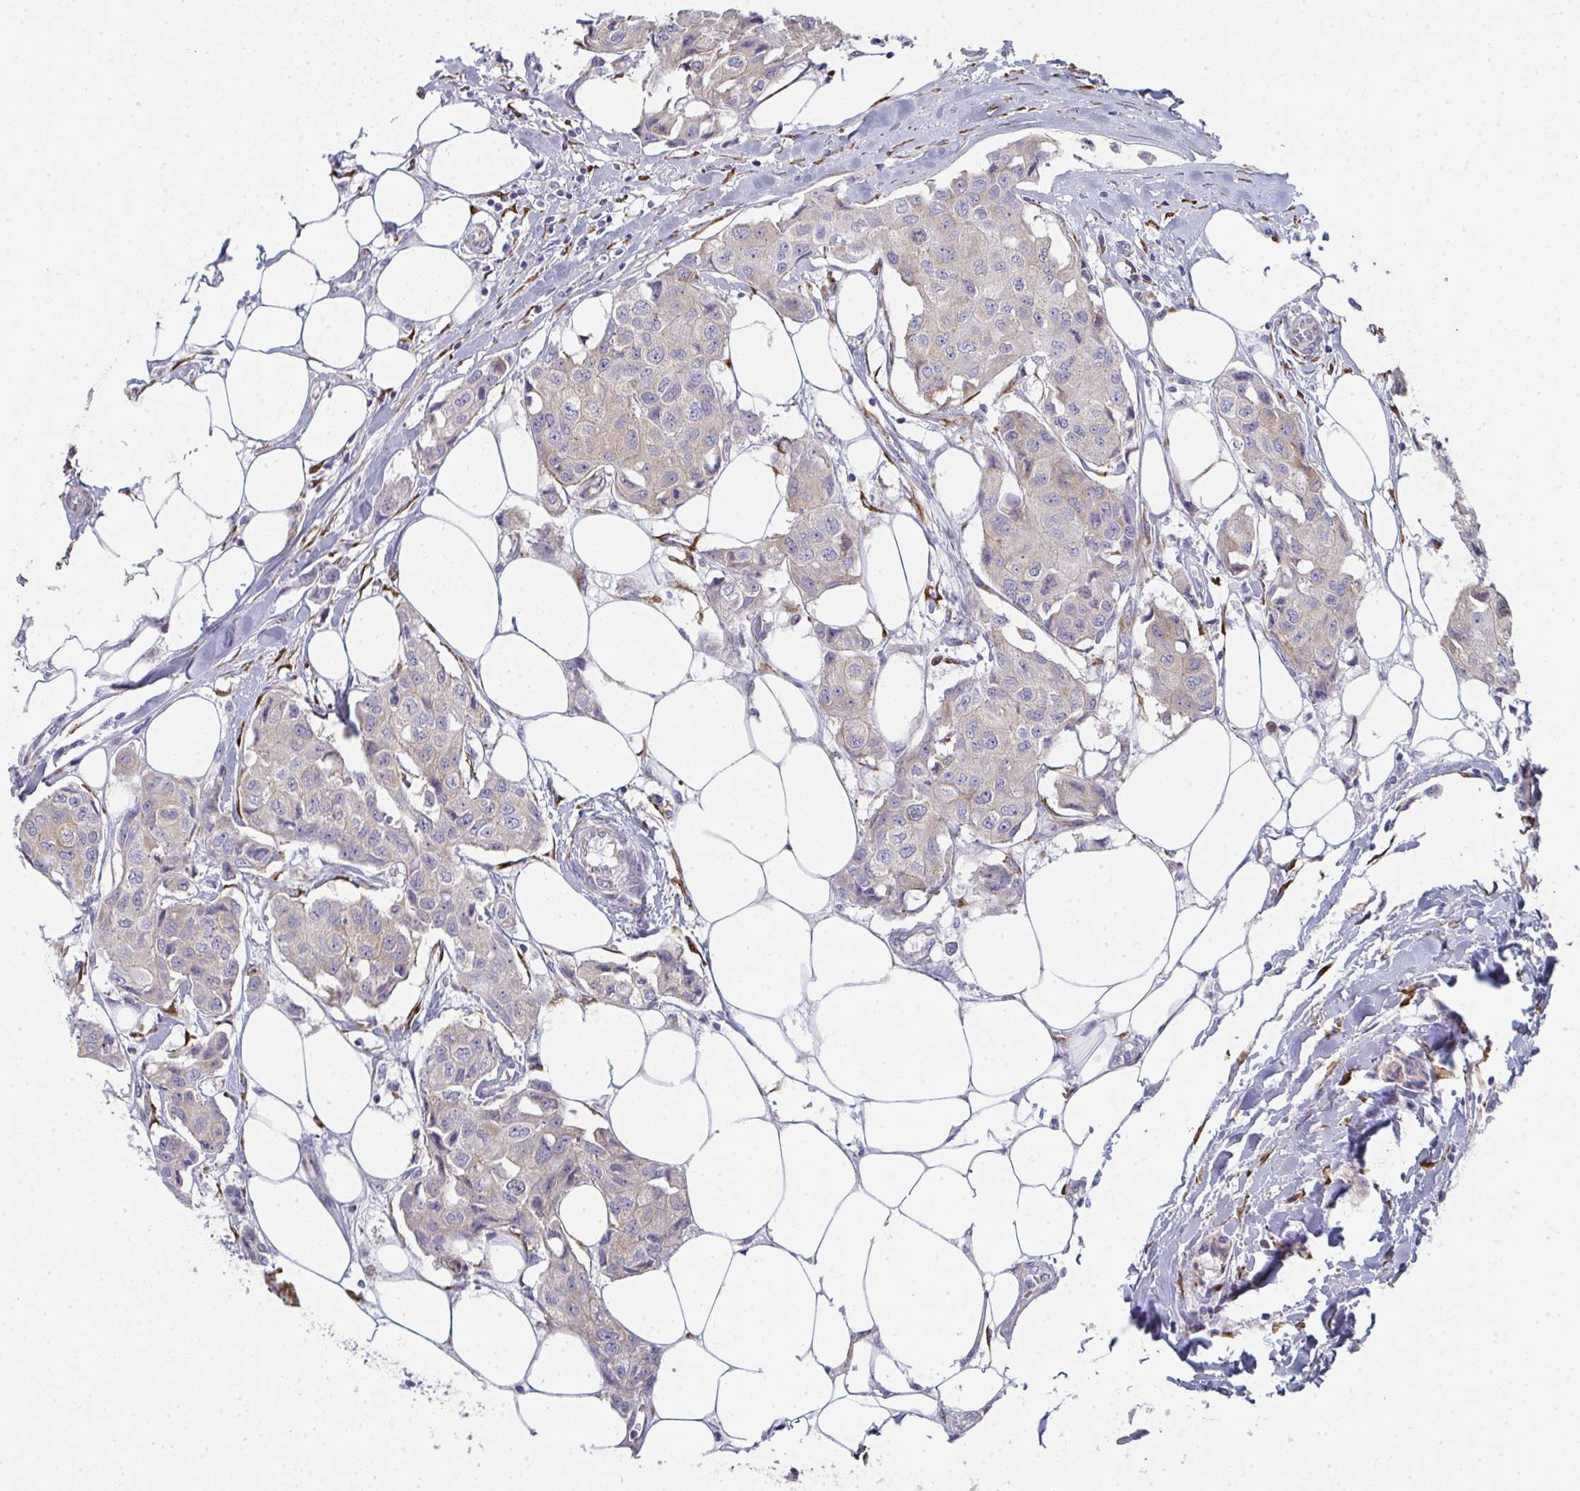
{"staining": {"intensity": "moderate", "quantity": ">75%", "location": "cytoplasmic/membranous"}, "tissue": "breast cancer", "cell_type": "Tumor cells", "image_type": "cancer", "snomed": [{"axis": "morphology", "description": "Duct carcinoma"}, {"axis": "topography", "description": "Breast"}, {"axis": "topography", "description": "Lymph node"}], "caption": "Immunohistochemistry micrograph of breast cancer stained for a protein (brown), which reveals medium levels of moderate cytoplasmic/membranous staining in about >75% of tumor cells.", "gene": "SHROOM1", "patient": {"sex": "female", "age": 80}}